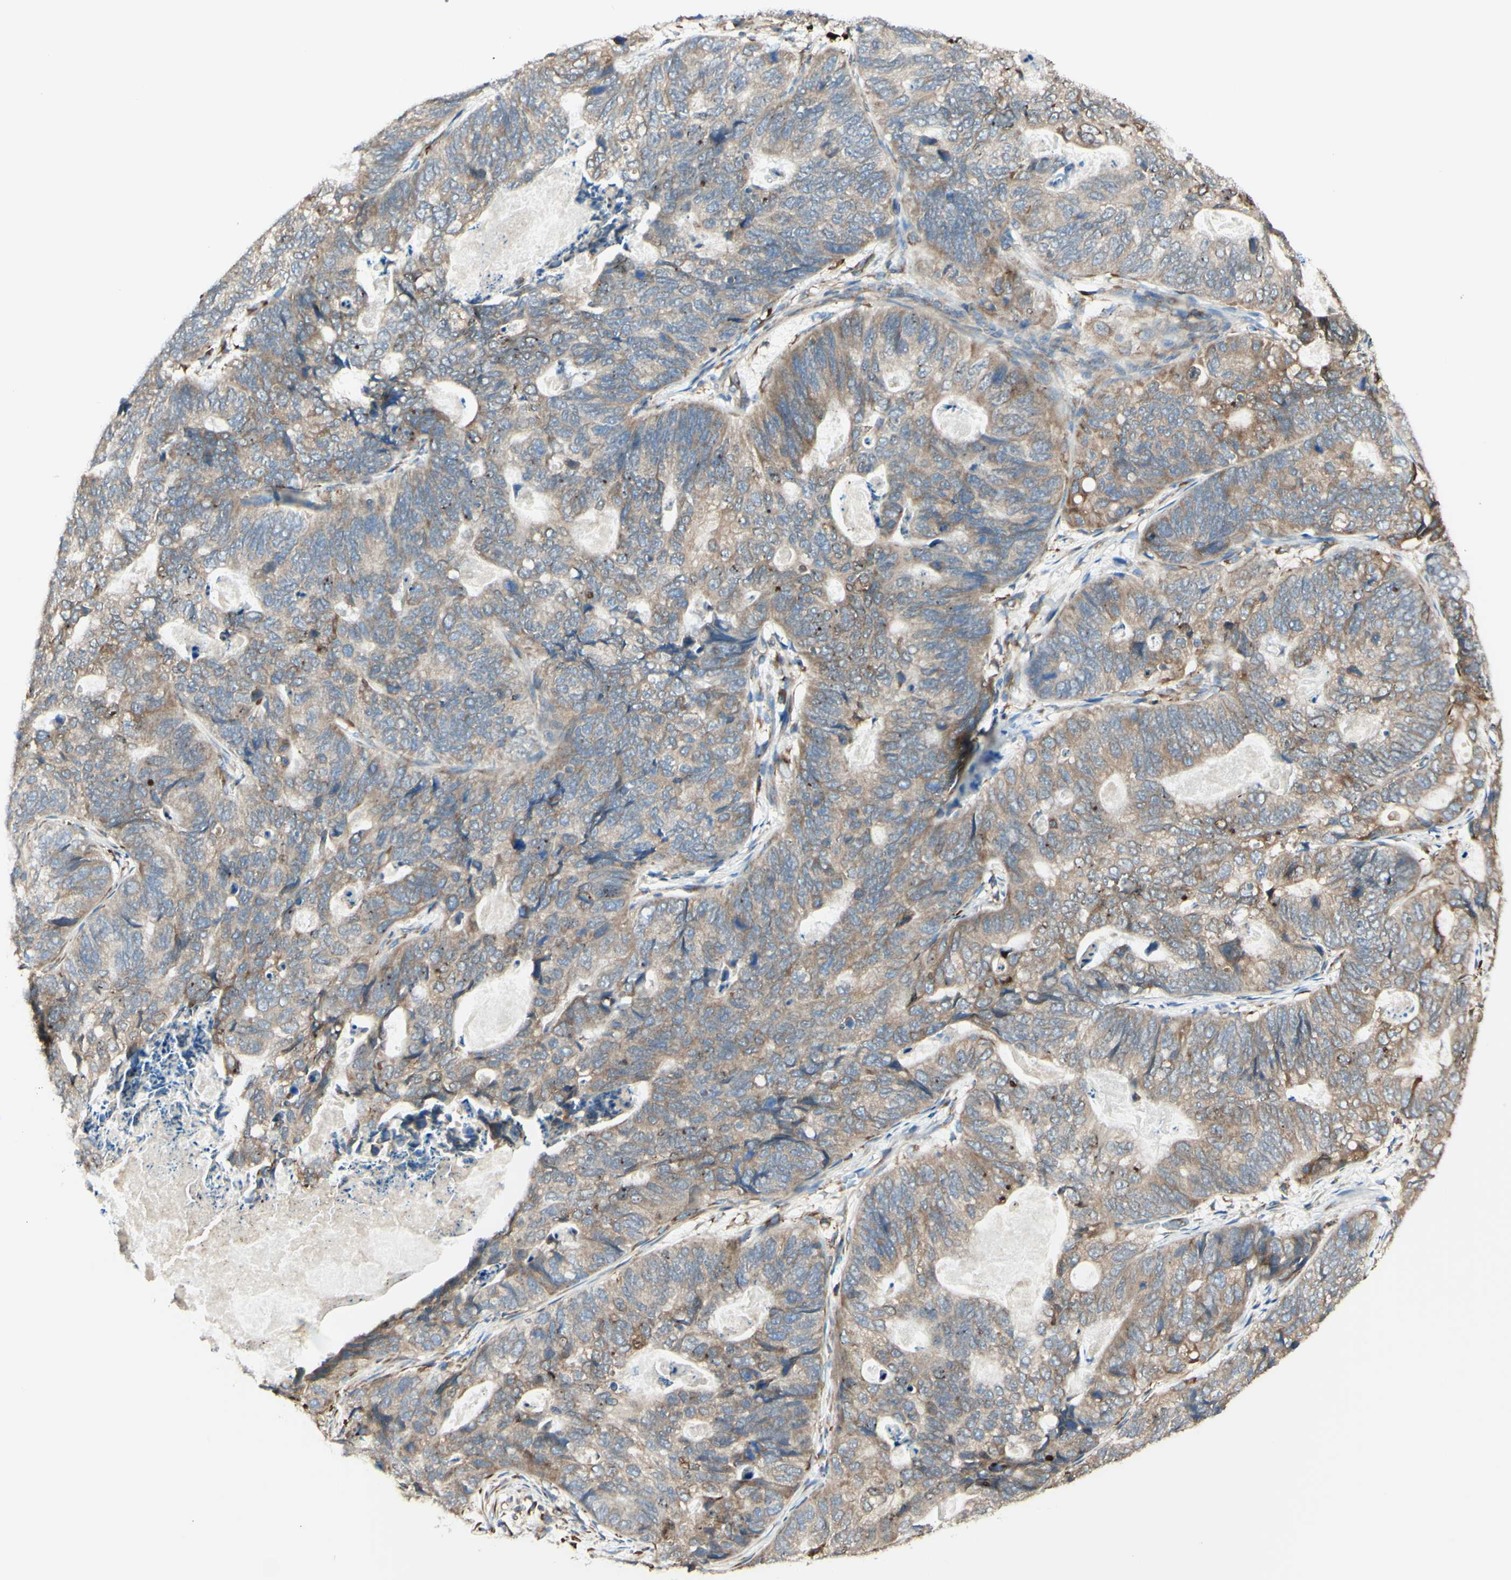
{"staining": {"intensity": "moderate", "quantity": ">75%", "location": "cytoplasmic/membranous"}, "tissue": "stomach cancer", "cell_type": "Tumor cells", "image_type": "cancer", "snomed": [{"axis": "morphology", "description": "Adenocarcinoma, NOS"}, {"axis": "topography", "description": "Stomach"}], "caption": "A medium amount of moderate cytoplasmic/membranous staining is identified in about >75% of tumor cells in stomach adenocarcinoma tissue.", "gene": "DNAJB11", "patient": {"sex": "female", "age": 89}}